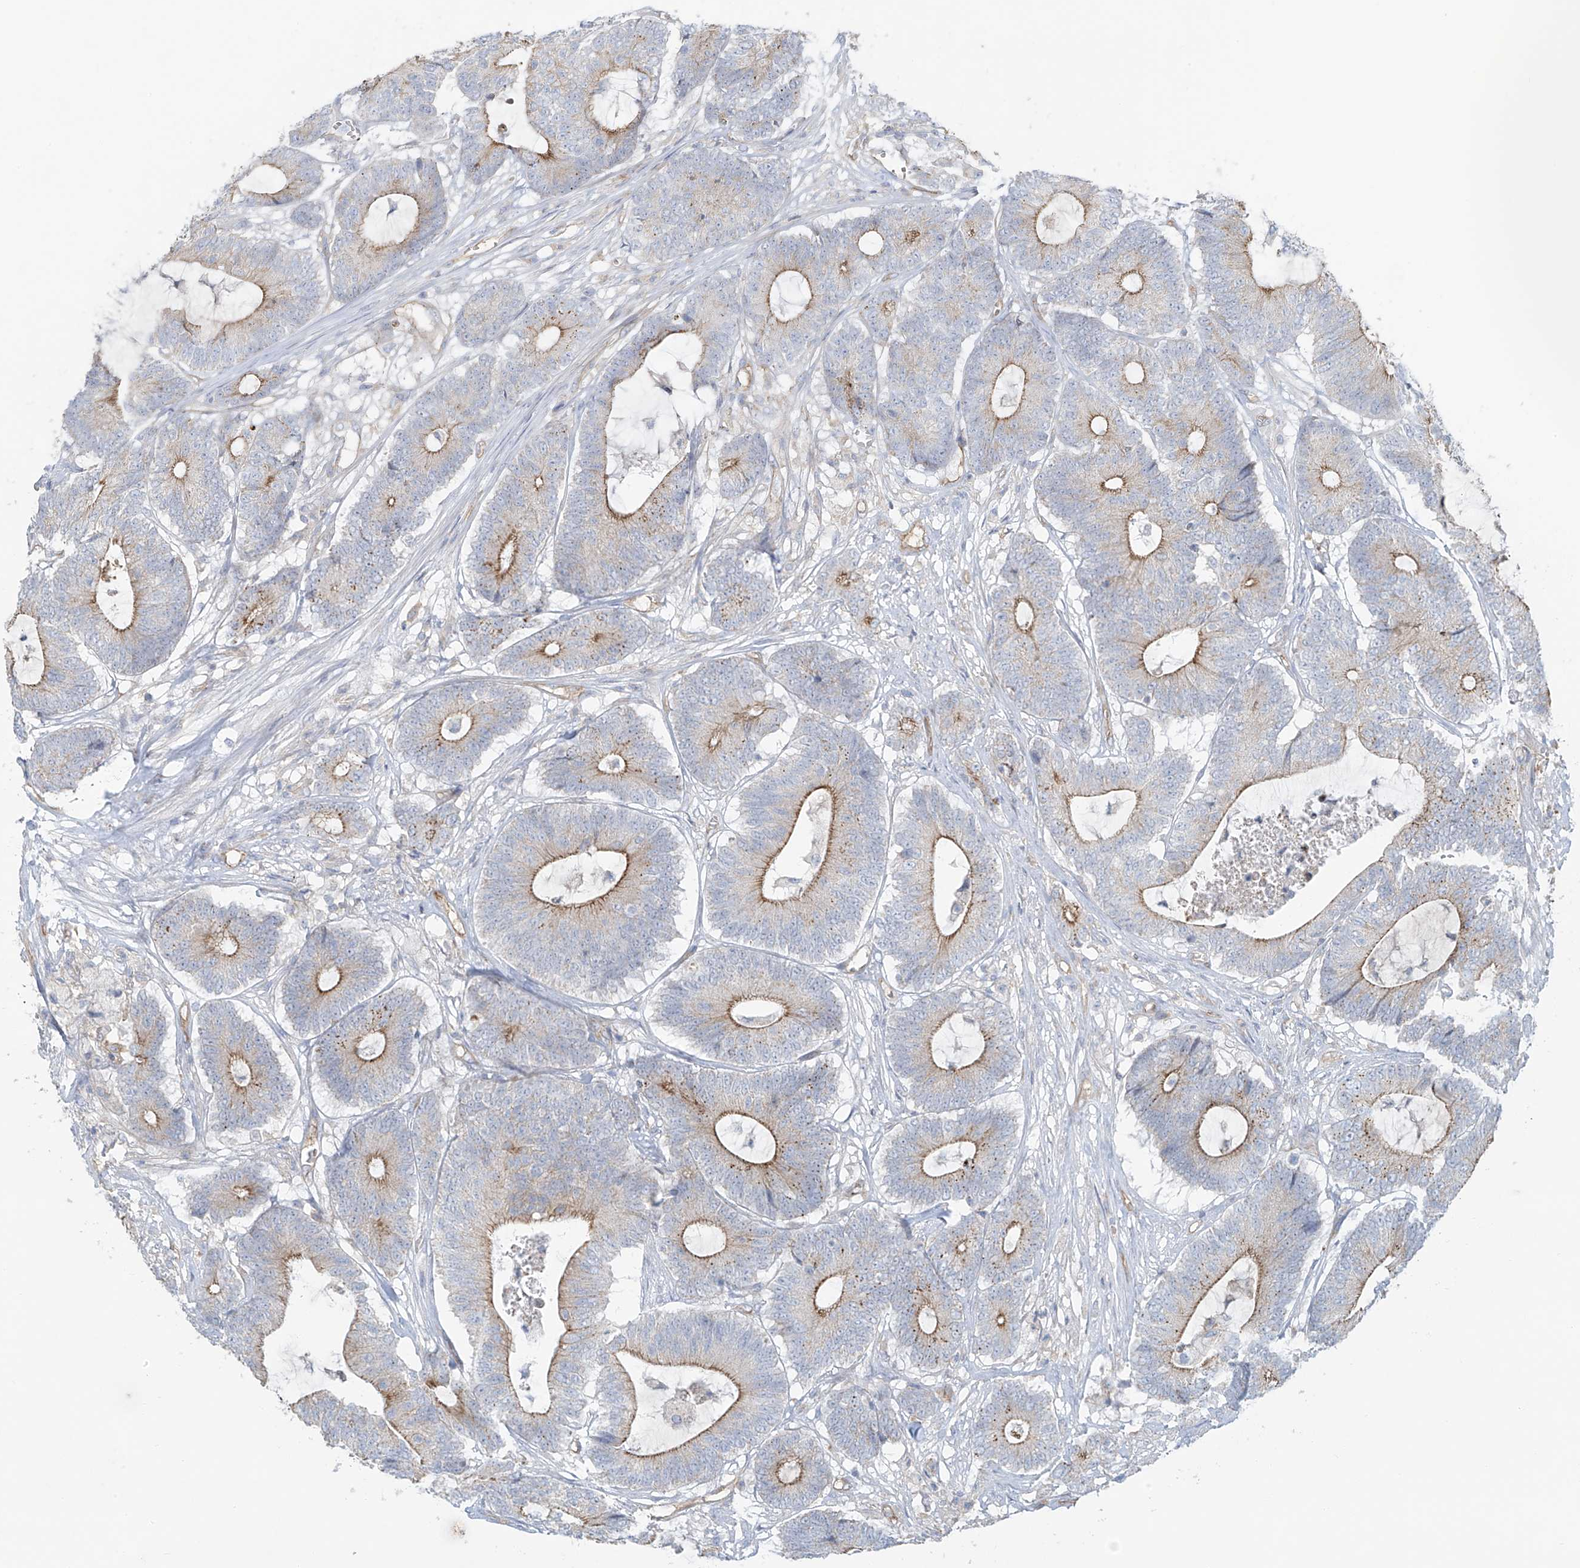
{"staining": {"intensity": "moderate", "quantity": "25%-75%", "location": "cytoplasmic/membranous"}, "tissue": "colorectal cancer", "cell_type": "Tumor cells", "image_type": "cancer", "snomed": [{"axis": "morphology", "description": "Adenocarcinoma, NOS"}, {"axis": "topography", "description": "Colon"}], "caption": "Moderate cytoplasmic/membranous expression for a protein is seen in about 25%-75% of tumor cells of adenocarcinoma (colorectal) using immunohistochemistry (IHC).", "gene": "VAMP5", "patient": {"sex": "female", "age": 84}}